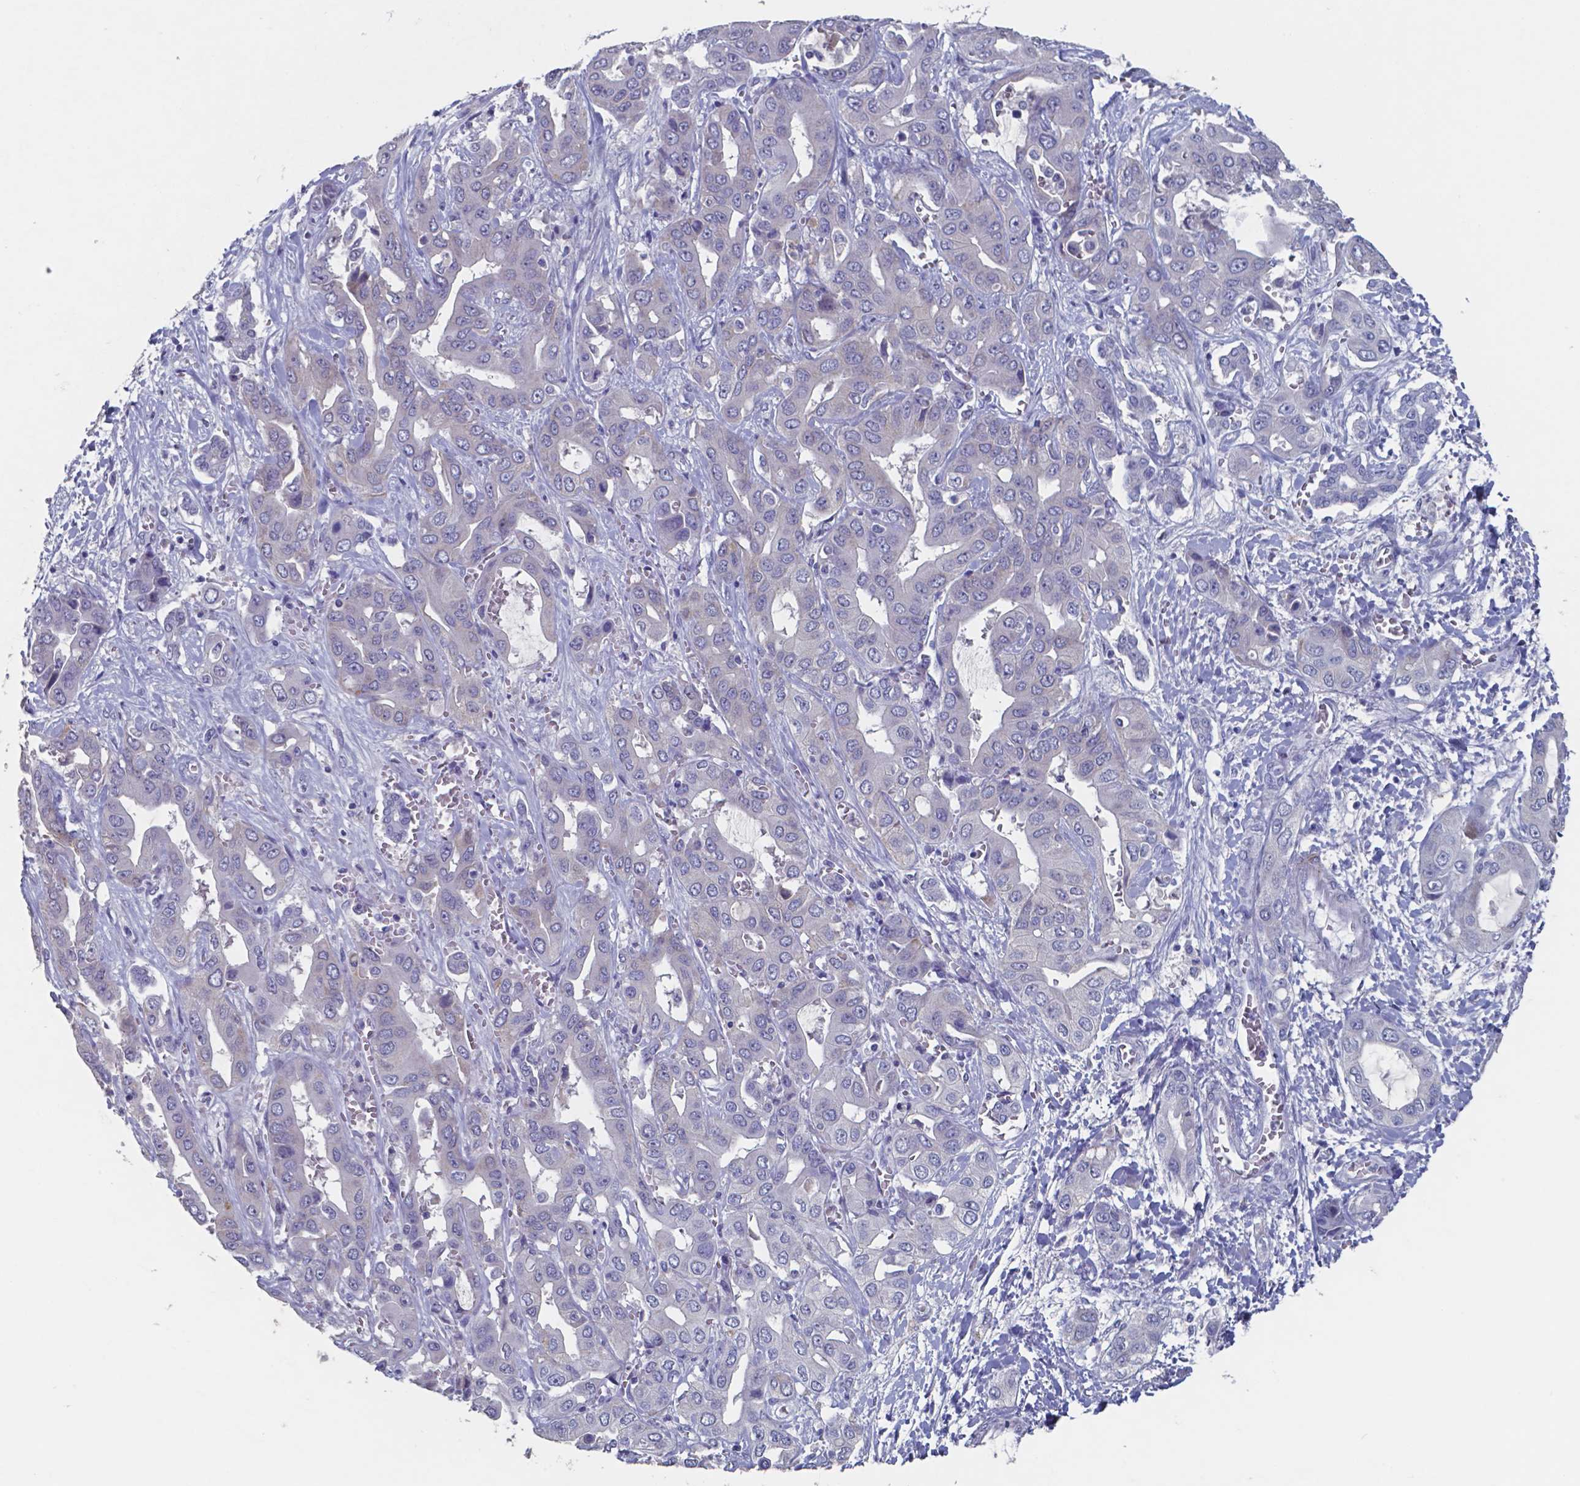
{"staining": {"intensity": "negative", "quantity": "none", "location": "none"}, "tissue": "liver cancer", "cell_type": "Tumor cells", "image_type": "cancer", "snomed": [{"axis": "morphology", "description": "Cholangiocarcinoma"}, {"axis": "topography", "description": "Liver"}], "caption": "Tumor cells are negative for brown protein staining in cholangiocarcinoma (liver).", "gene": "PLA2R1", "patient": {"sex": "female", "age": 52}}